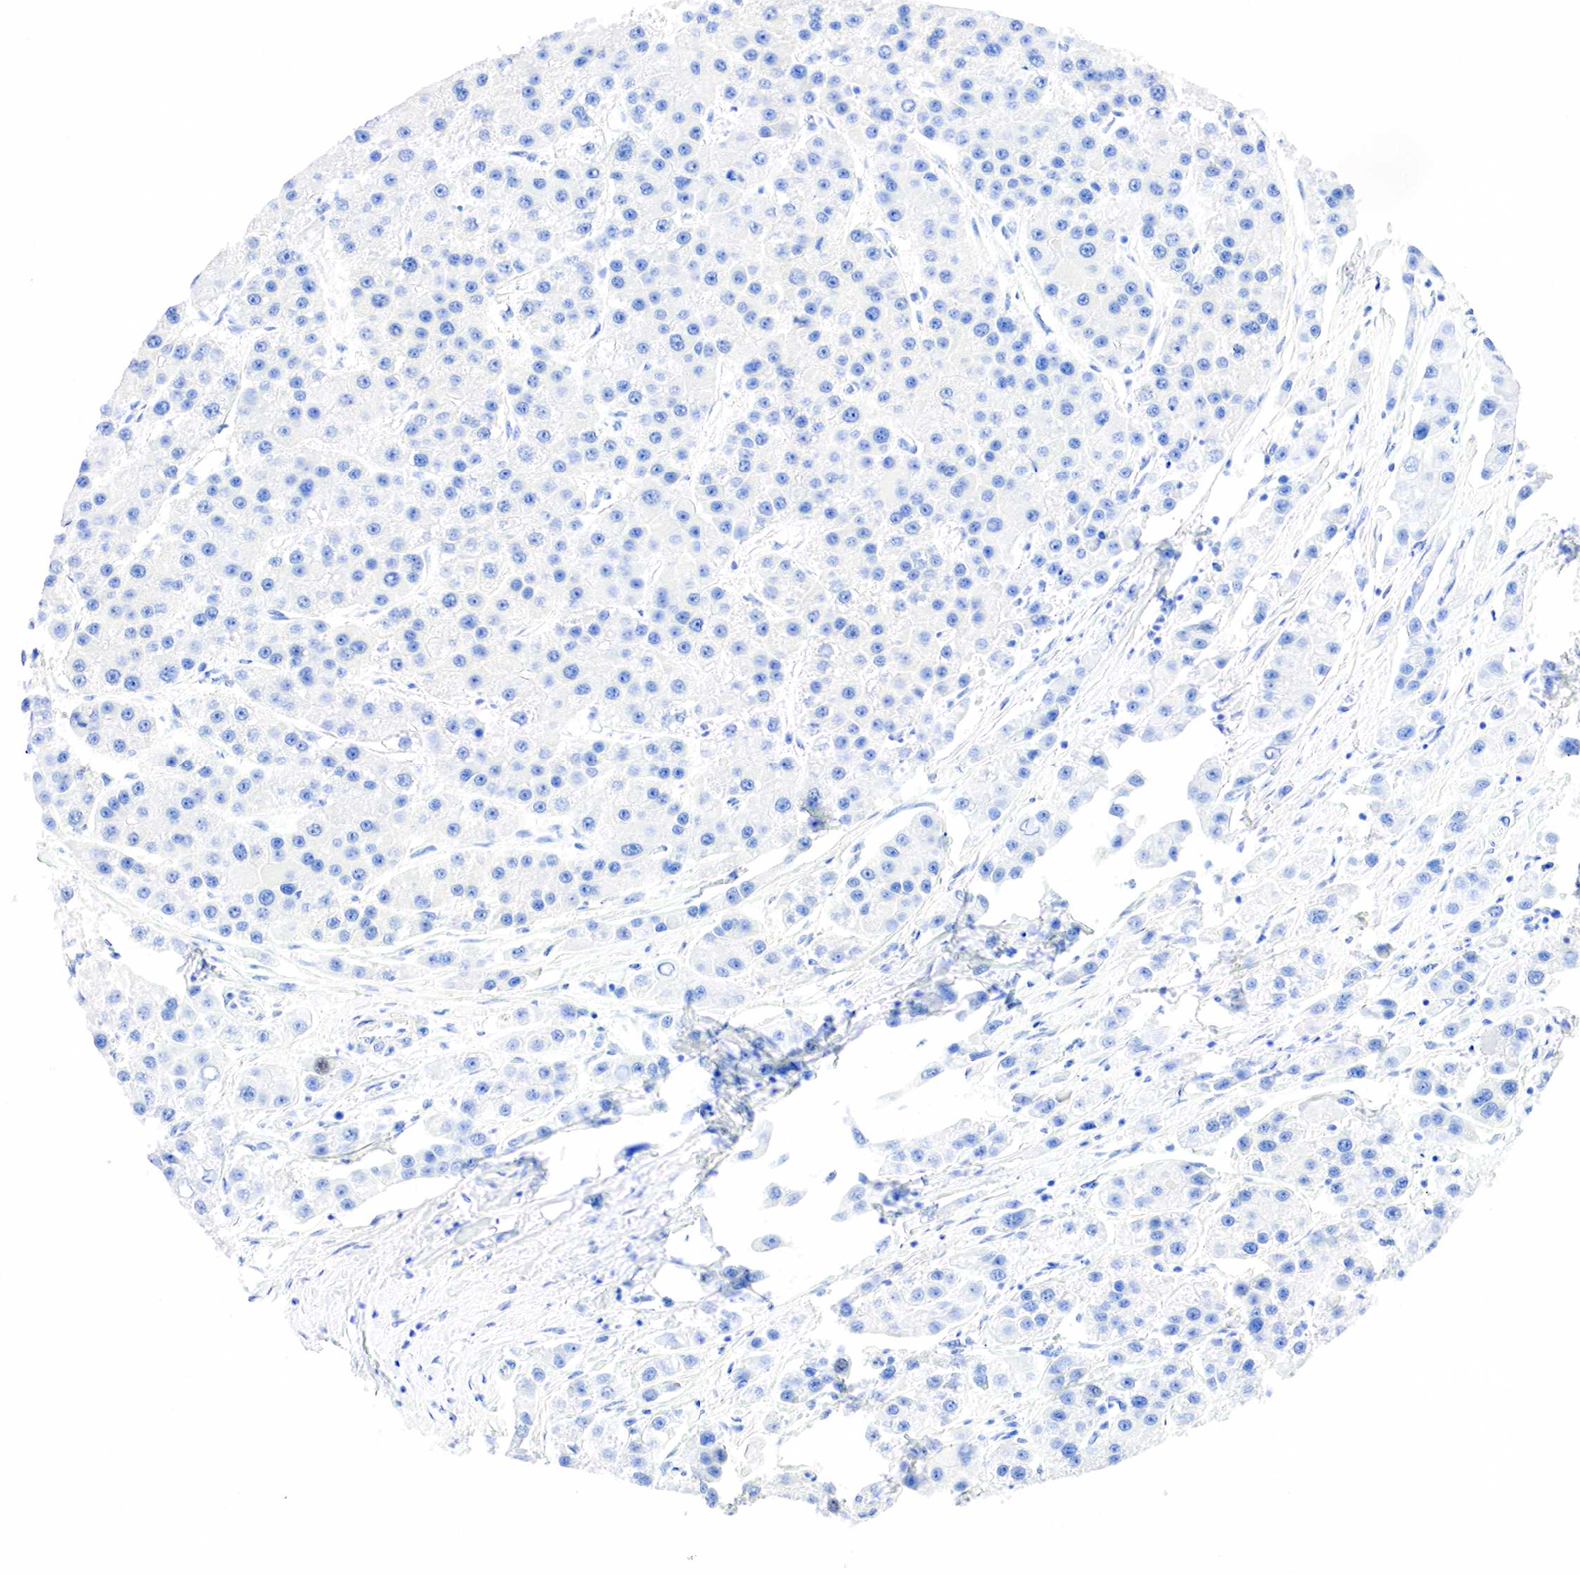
{"staining": {"intensity": "negative", "quantity": "none", "location": "none"}, "tissue": "liver cancer", "cell_type": "Tumor cells", "image_type": "cancer", "snomed": [{"axis": "morphology", "description": "Carcinoma, Hepatocellular, NOS"}, {"axis": "topography", "description": "Liver"}], "caption": "A micrograph of human liver cancer is negative for staining in tumor cells.", "gene": "PTH", "patient": {"sex": "female", "age": 85}}